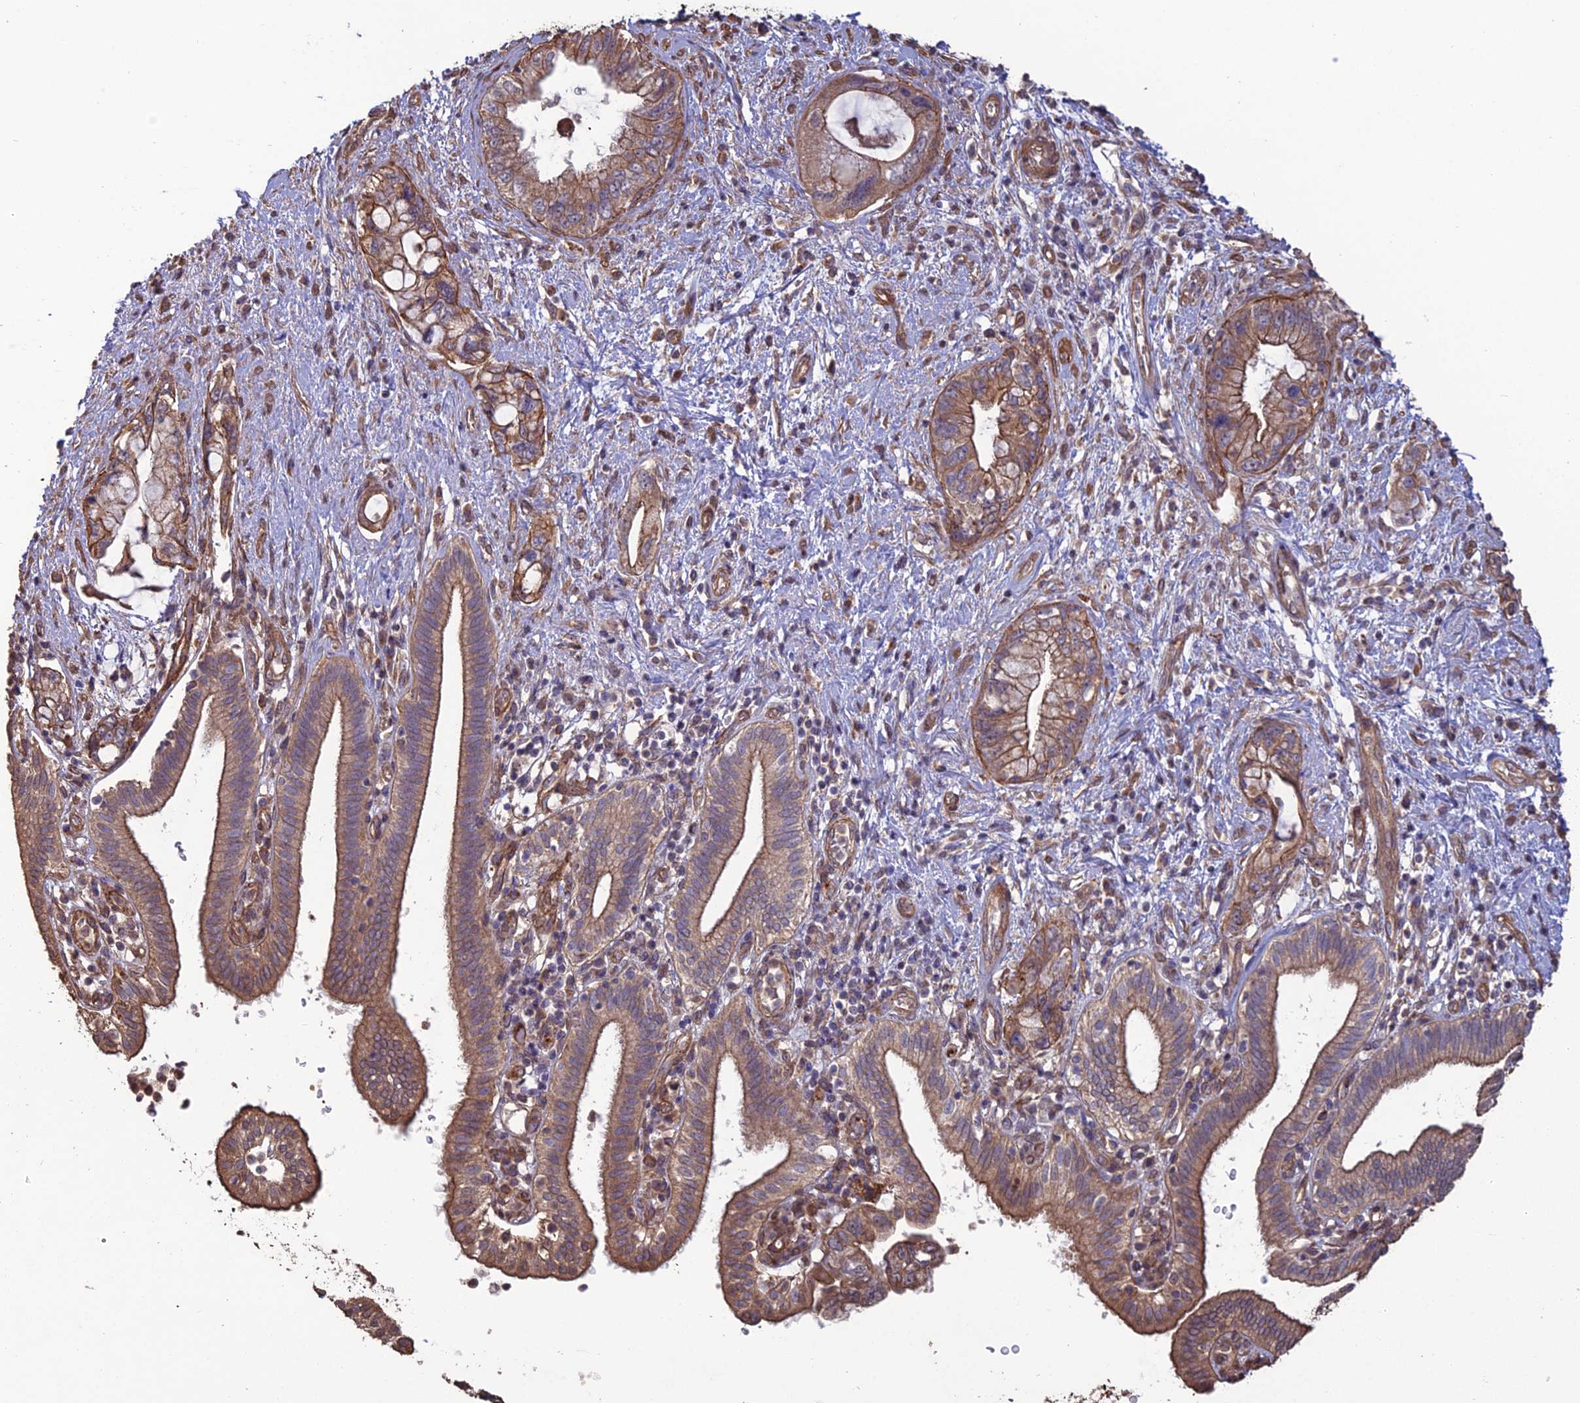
{"staining": {"intensity": "moderate", "quantity": ">75%", "location": "cytoplasmic/membranous"}, "tissue": "pancreatic cancer", "cell_type": "Tumor cells", "image_type": "cancer", "snomed": [{"axis": "morphology", "description": "Adenocarcinoma, NOS"}, {"axis": "topography", "description": "Pancreas"}], "caption": "A high-resolution image shows immunohistochemistry (IHC) staining of pancreatic cancer (adenocarcinoma), which exhibits moderate cytoplasmic/membranous positivity in approximately >75% of tumor cells.", "gene": "ATP6V0A2", "patient": {"sex": "female", "age": 73}}